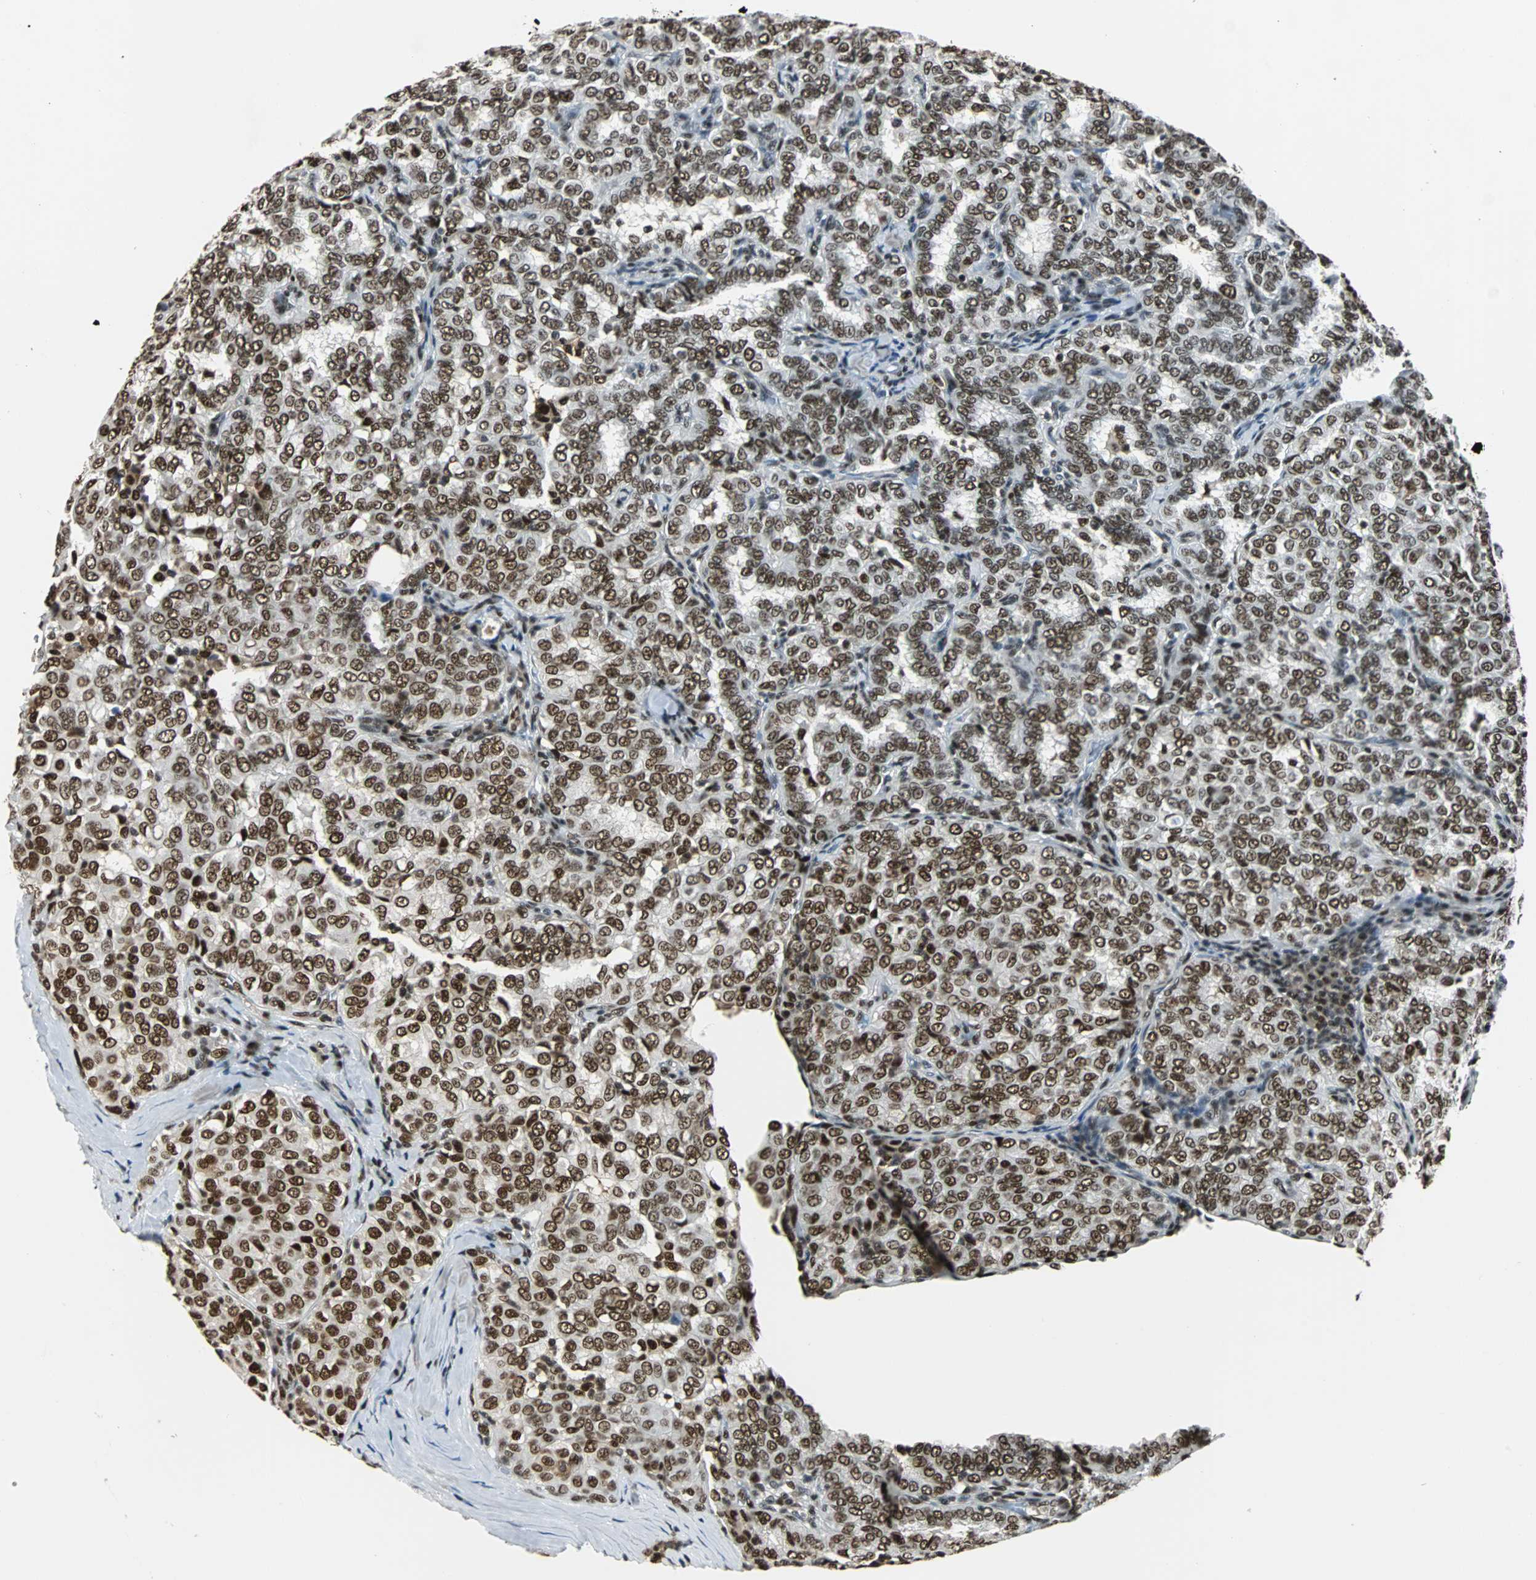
{"staining": {"intensity": "strong", "quantity": ">75%", "location": "nuclear"}, "tissue": "thyroid cancer", "cell_type": "Tumor cells", "image_type": "cancer", "snomed": [{"axis": "morphology", "description": "Papillary adenocarcinoma, NOS"}, {"axis": "topography", "description": "Thyroid gland"}], "caption": "Thyroid papillary adenocarcinoma stained with DAB (3,3'-diaminobenzidine) immunohistochemistry (IHC) exhibits high levels of strong nuclear positivity in about >75% of tumor cells.", "gene": "XRCC4", "patient": {"sex": "female", "age": 30}}